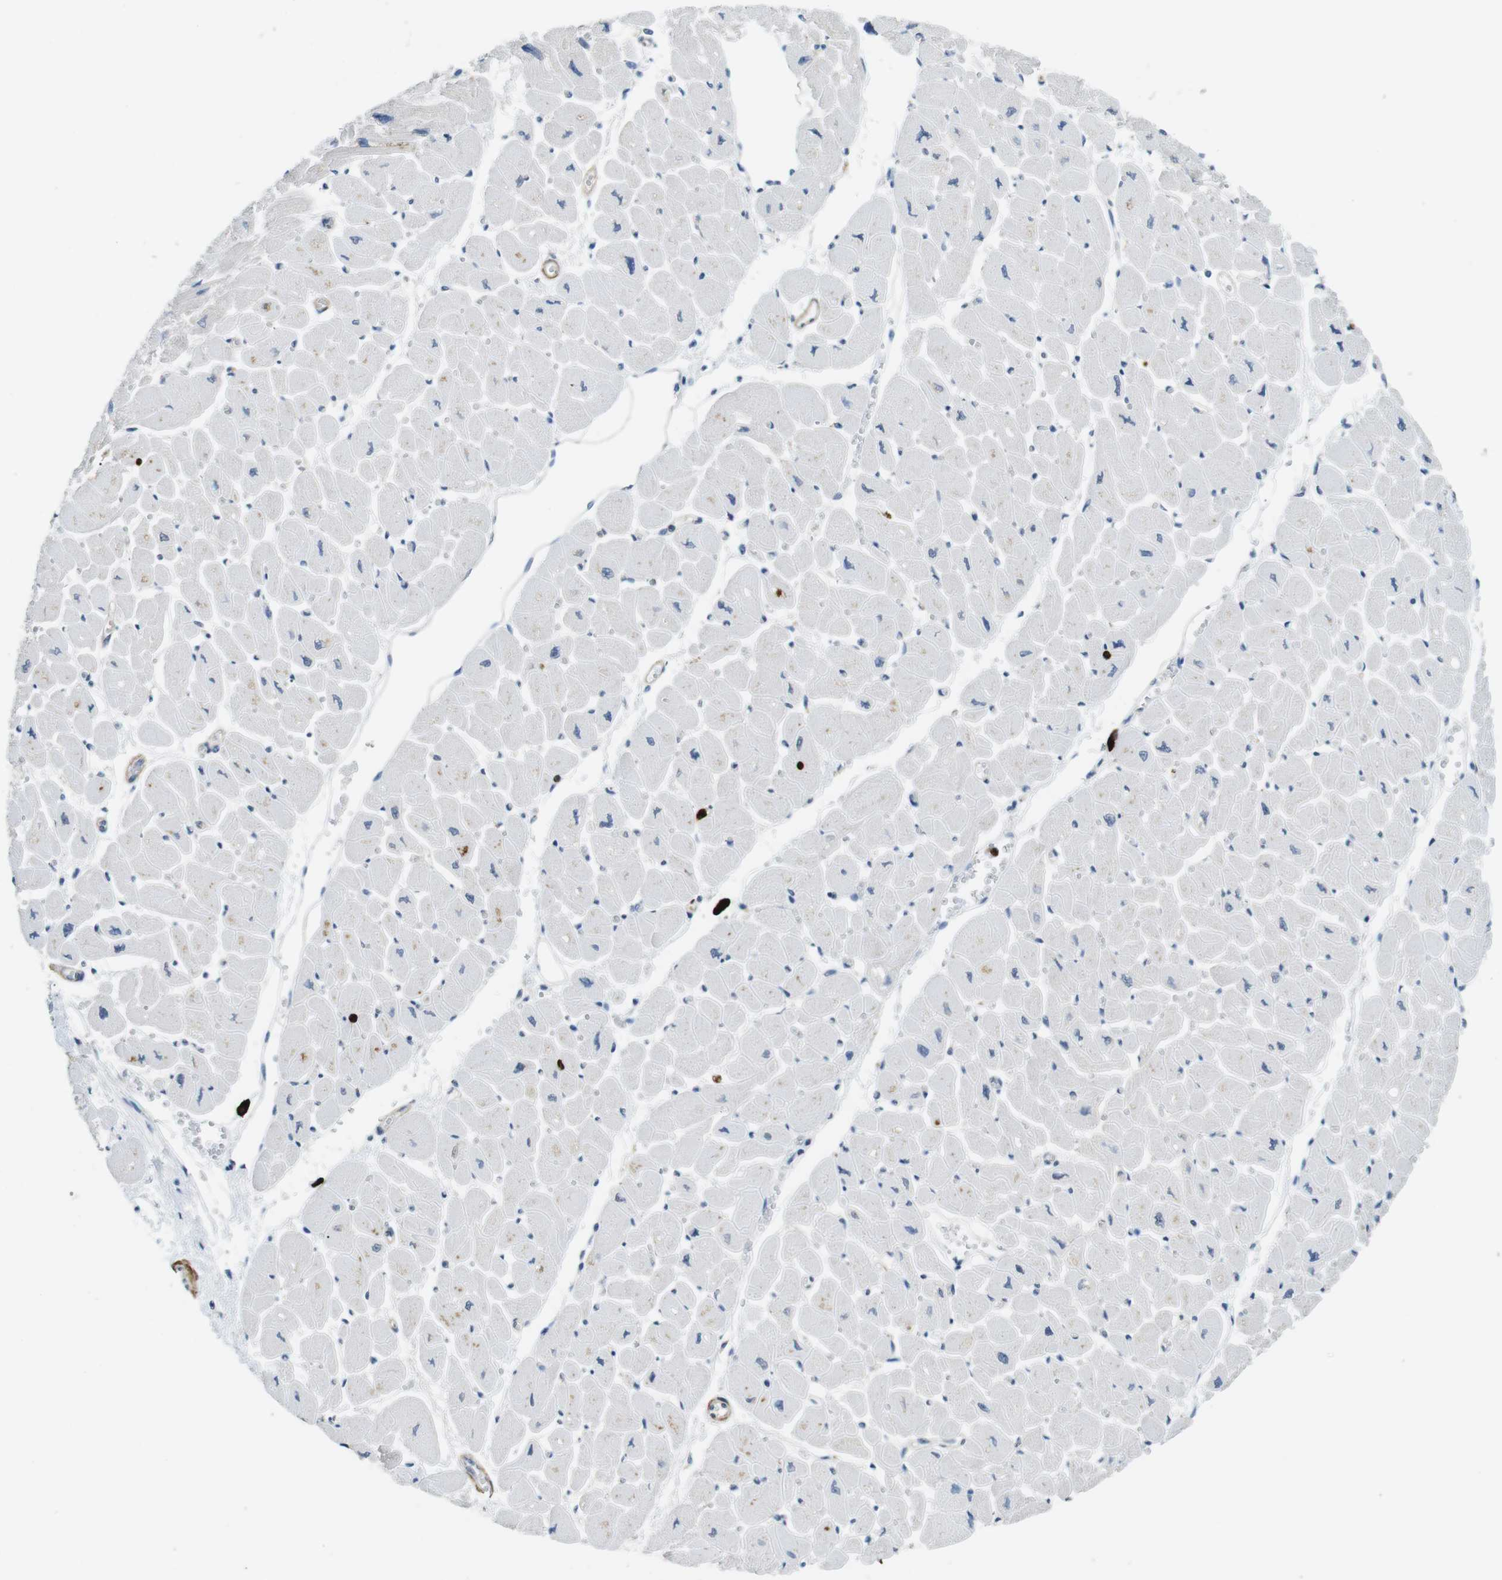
{"staining": {"intensity": "weak", "quantity": "<25%", "location": "cytoplasmic/membranous"}, "tissue": "heart muscle", "cell_type": "Cardiomyocytes", "image_type": "normal", "snomed": [{"axis": "morphology", "description": "Normal tissue, NOS"}, {"axis": "topography", "description": "Heart"}], "caption": "The photomicrograph reveals no significant positivity in cardiomyocytes of heart muscle. (DAB immunohistochemistry (IHC) with hematoxylin counter stain).", "gene": "GZMM", "patient": {"sex": "female", "age": 54}}